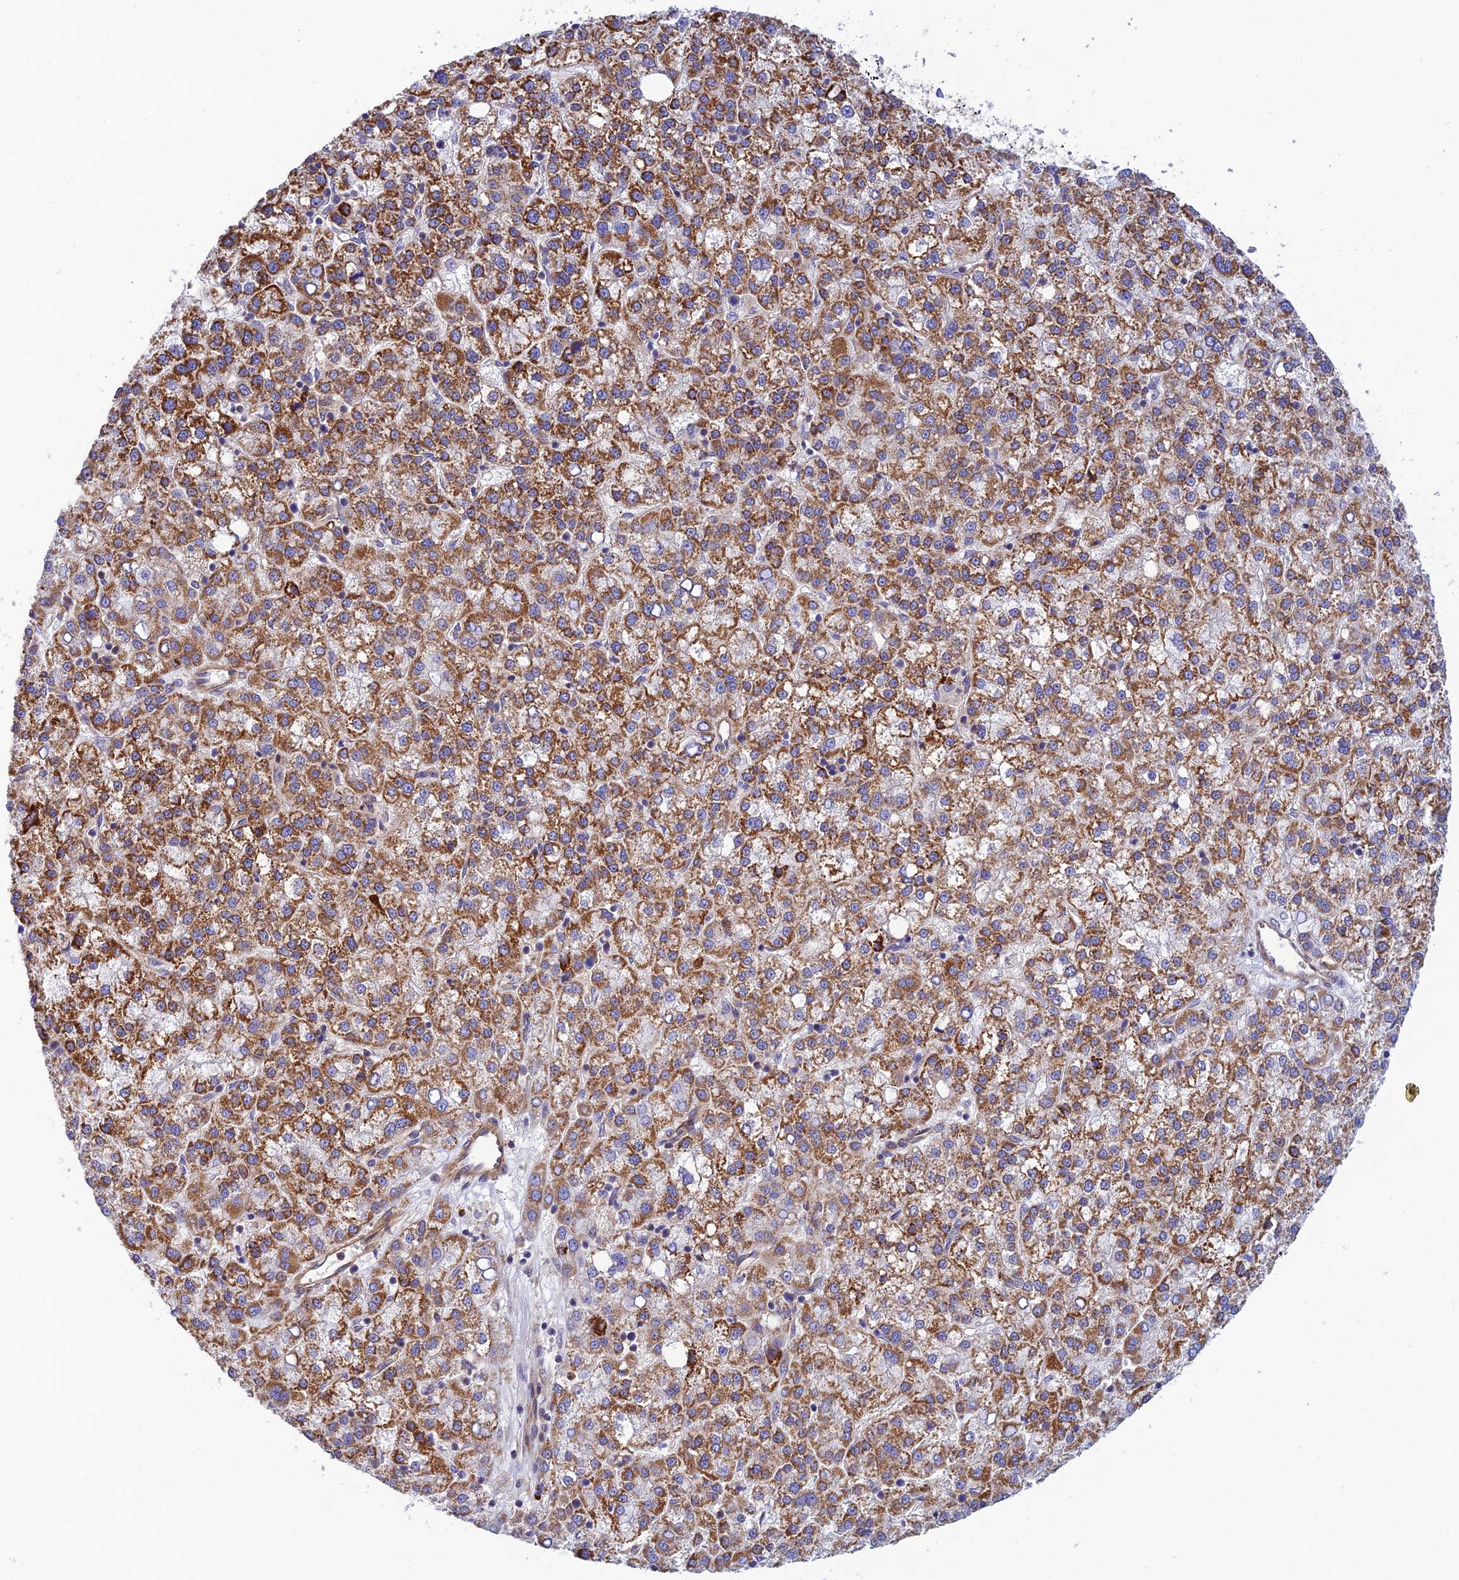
{"staining": {"intensity": "moderate", "quantity": ">75%", "location": "cytoplasmic/membranous"}, "tissue": "liver cancer", "cell_type": "Tumor cells", "image_type": "cancer", "snomed": [{"axis": "morphology", "description": "Carcinoma, Hepatocellular, NOS"}, {"axis": "topography", "description": "Liver"}], "caption": "Immunohistochemistry (IHC) (DAB) staining of human liver cancer shows moderate cytoplasmic/membranous protein positivity in about >75% of tumor cells. Using DAB (3,3'-diaminobenzidine) (brown) and hematoxylin (blue) stains, captured at high magnification using brightfield microscopy.", "gene": "PPP1R12C", "patient": {"sex": "female", "age": 58}}